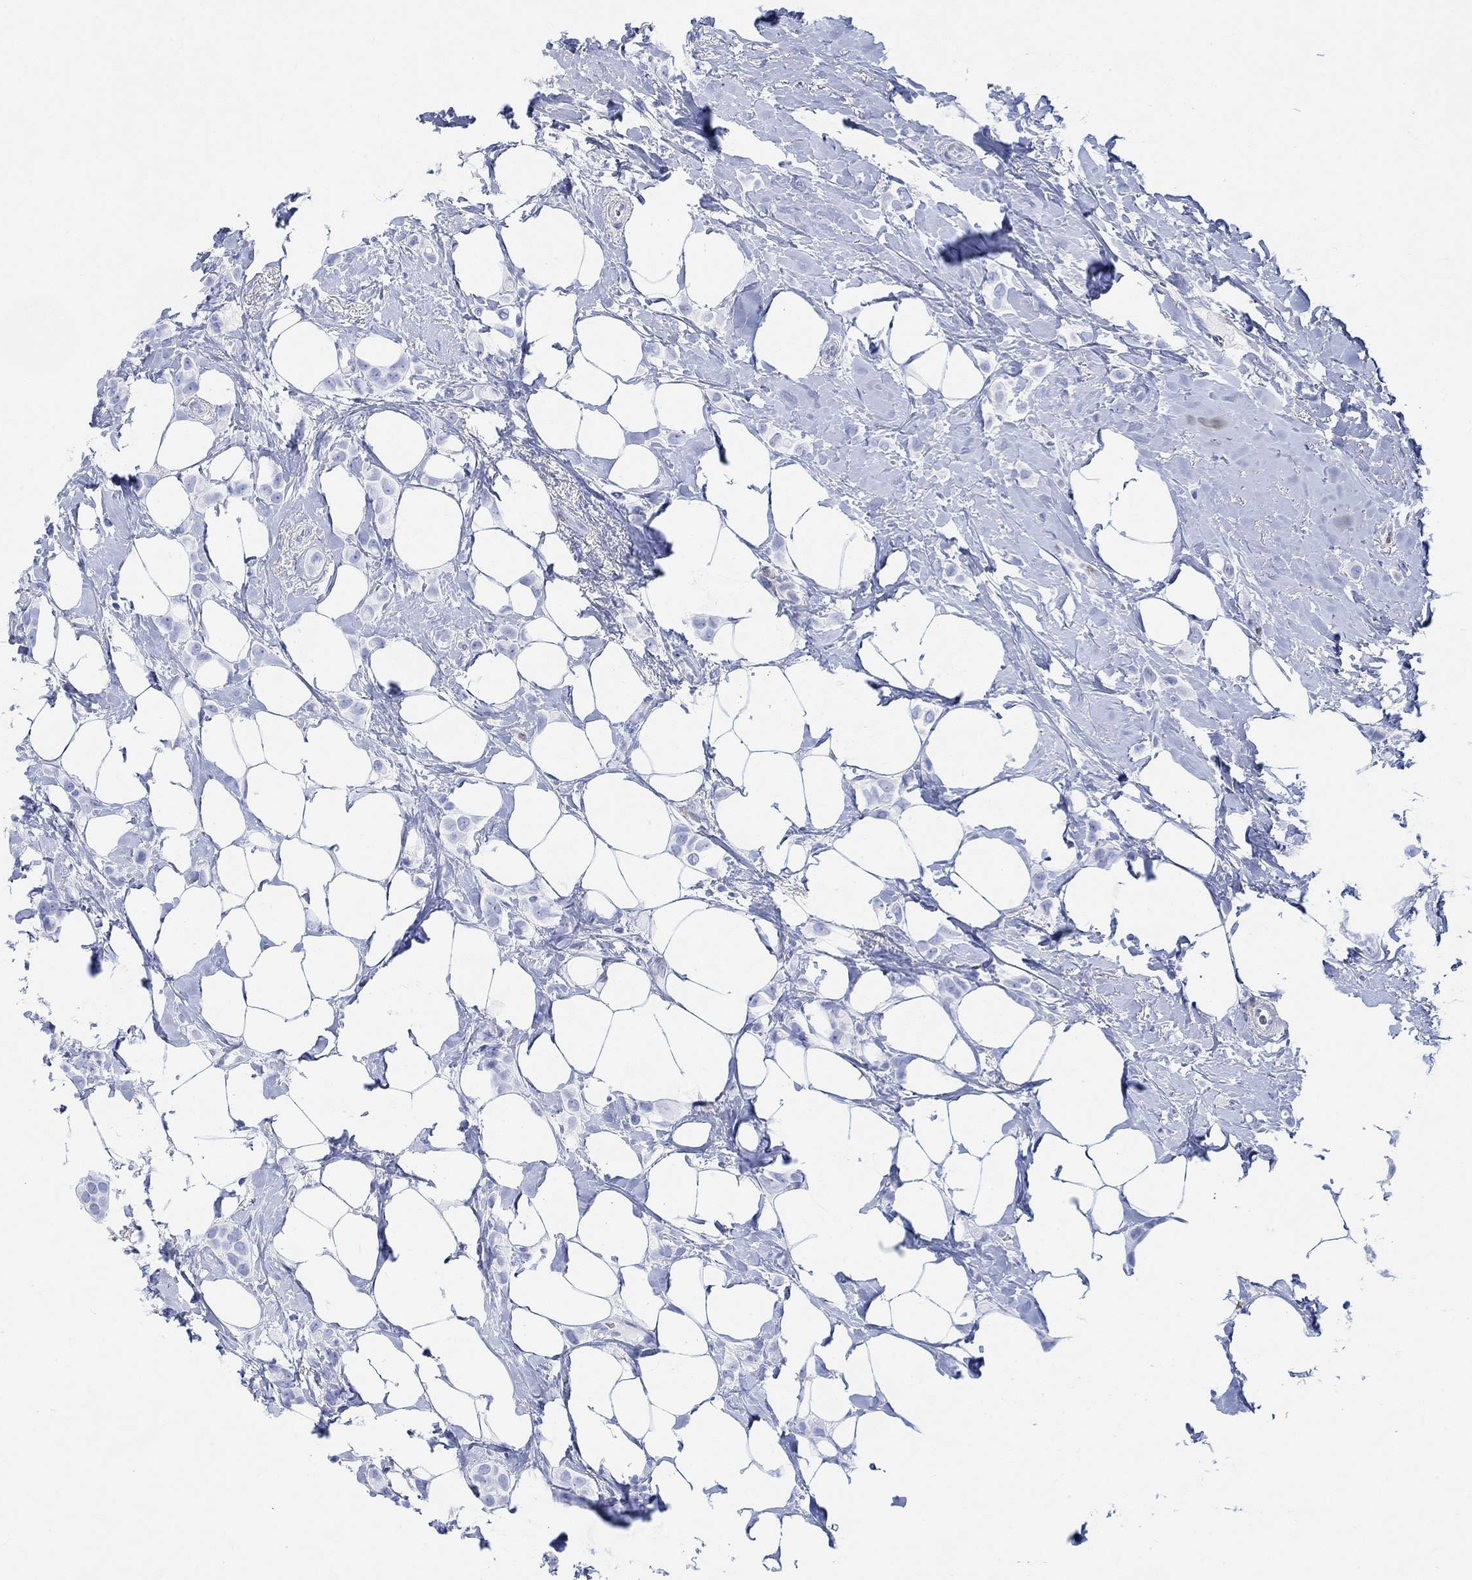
{"staining": {"intensity": "negative", "quantity": "none", "location": "none"}, "tissue": "breast cancer", "cell_type": "Tumor cells", "image_type": "cancer", "snomed": [{"axis": "morphology", "description": "Lobular carcinoma"}, {"axis": "topography", "description": "Breast"}], "caption": "The immunohistochemistry (IHC) micrograph has no significant expression in tumor cells of lobular carcinoma (breast) tissue.", "gene": "TPPP3", "patient": {"sex": "female", "age": 66}}